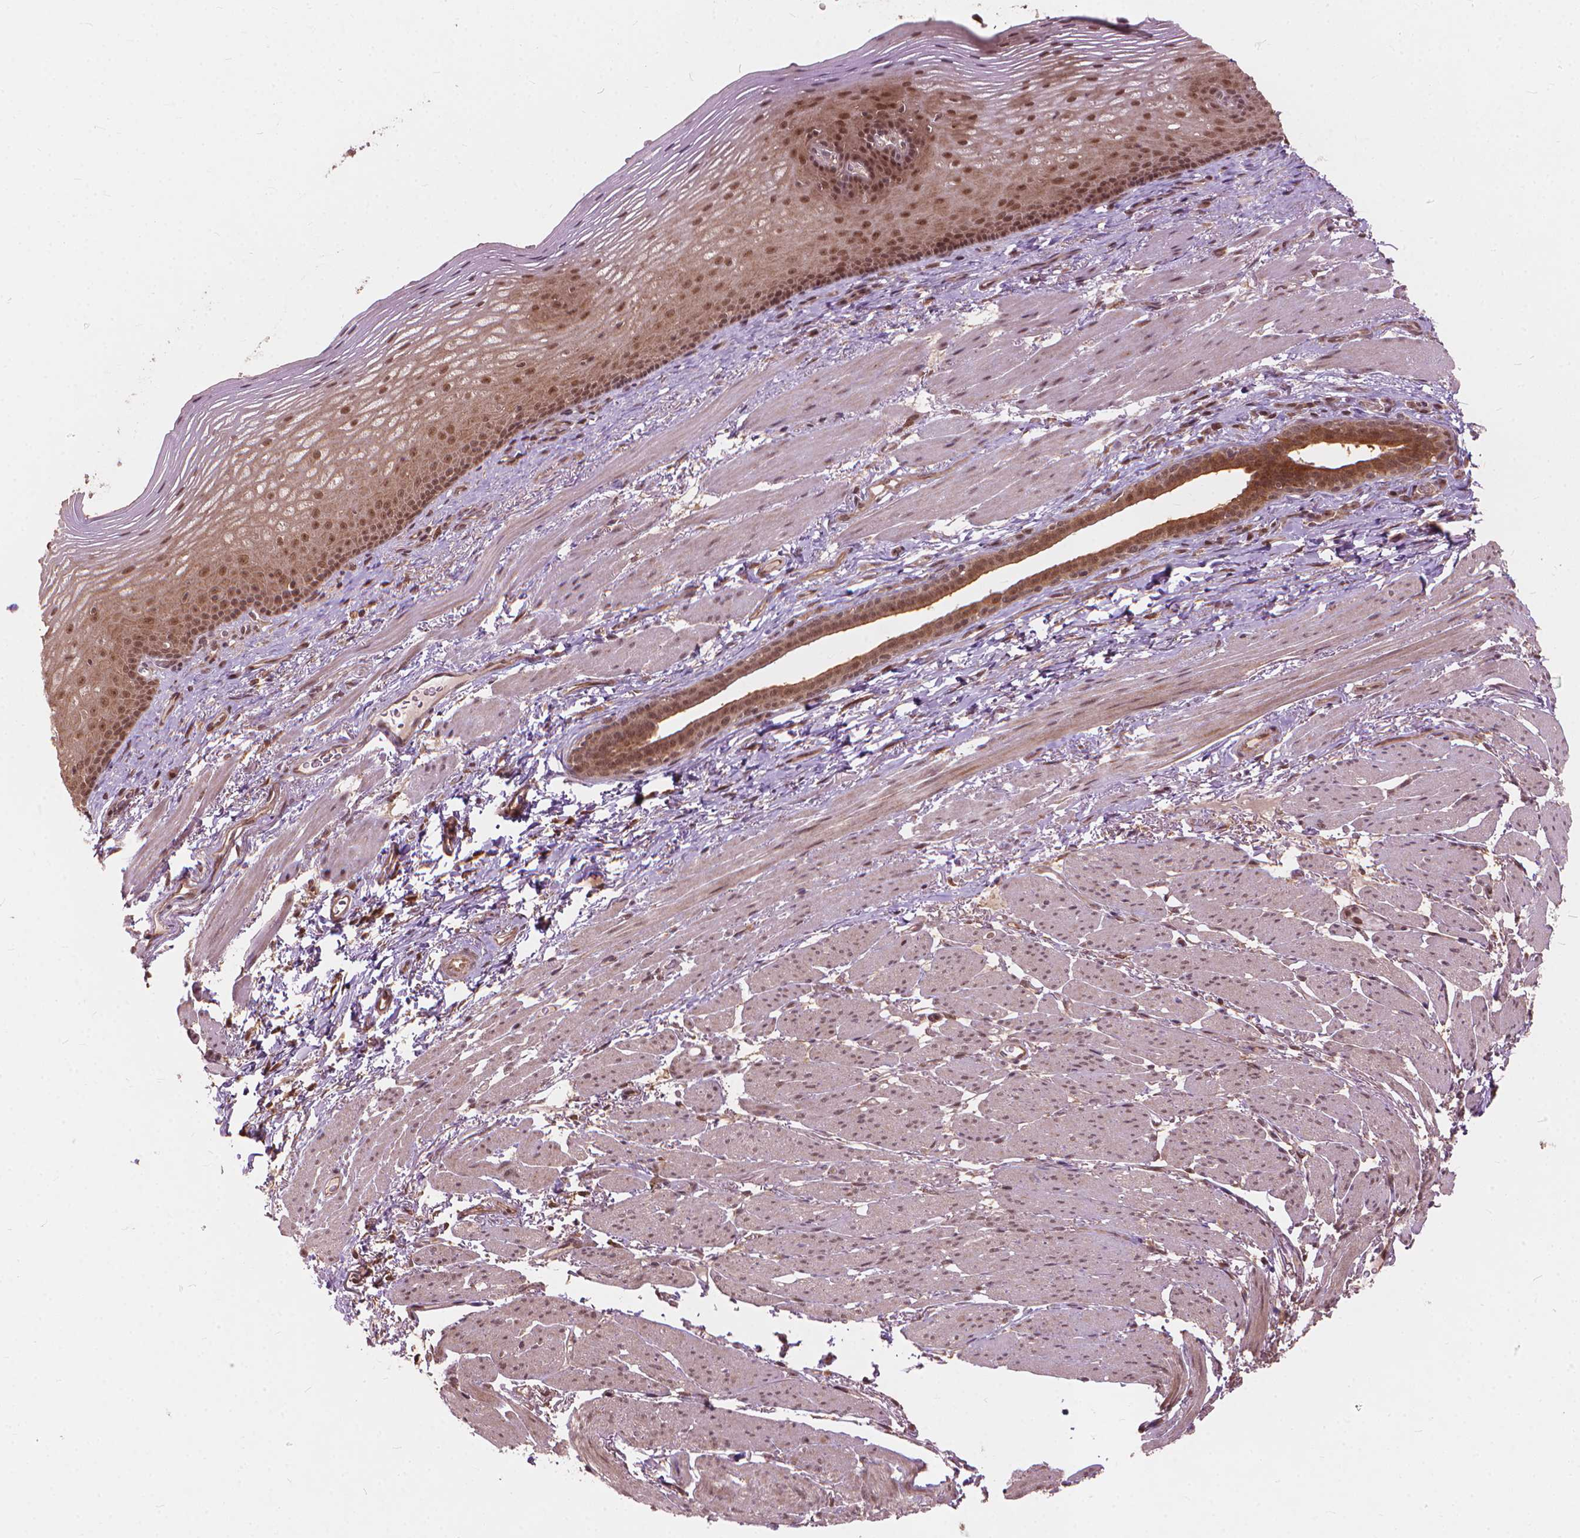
{"staining": {"intensity": "moderate", "quantity": ">75%", "location": "nuclear"}, "tissue": "esophagus", "cell_type": "Squamous epithelial cells", "image_type": "normal", "snomed": [{"axis": "morphology", "description": "Normal tissue, NOS"}, {"axis": "topography", "description": "Esophagus"}], "caption": "Immunohistochemistry image of unremarkable human esophagus stained for a protein (brown), which displays medium levels of moderate nuclear expression in approximately >75% of squamous epithelial cells.", "gene": "SSU72", "patient": {"sex": "male", "age": 76}}